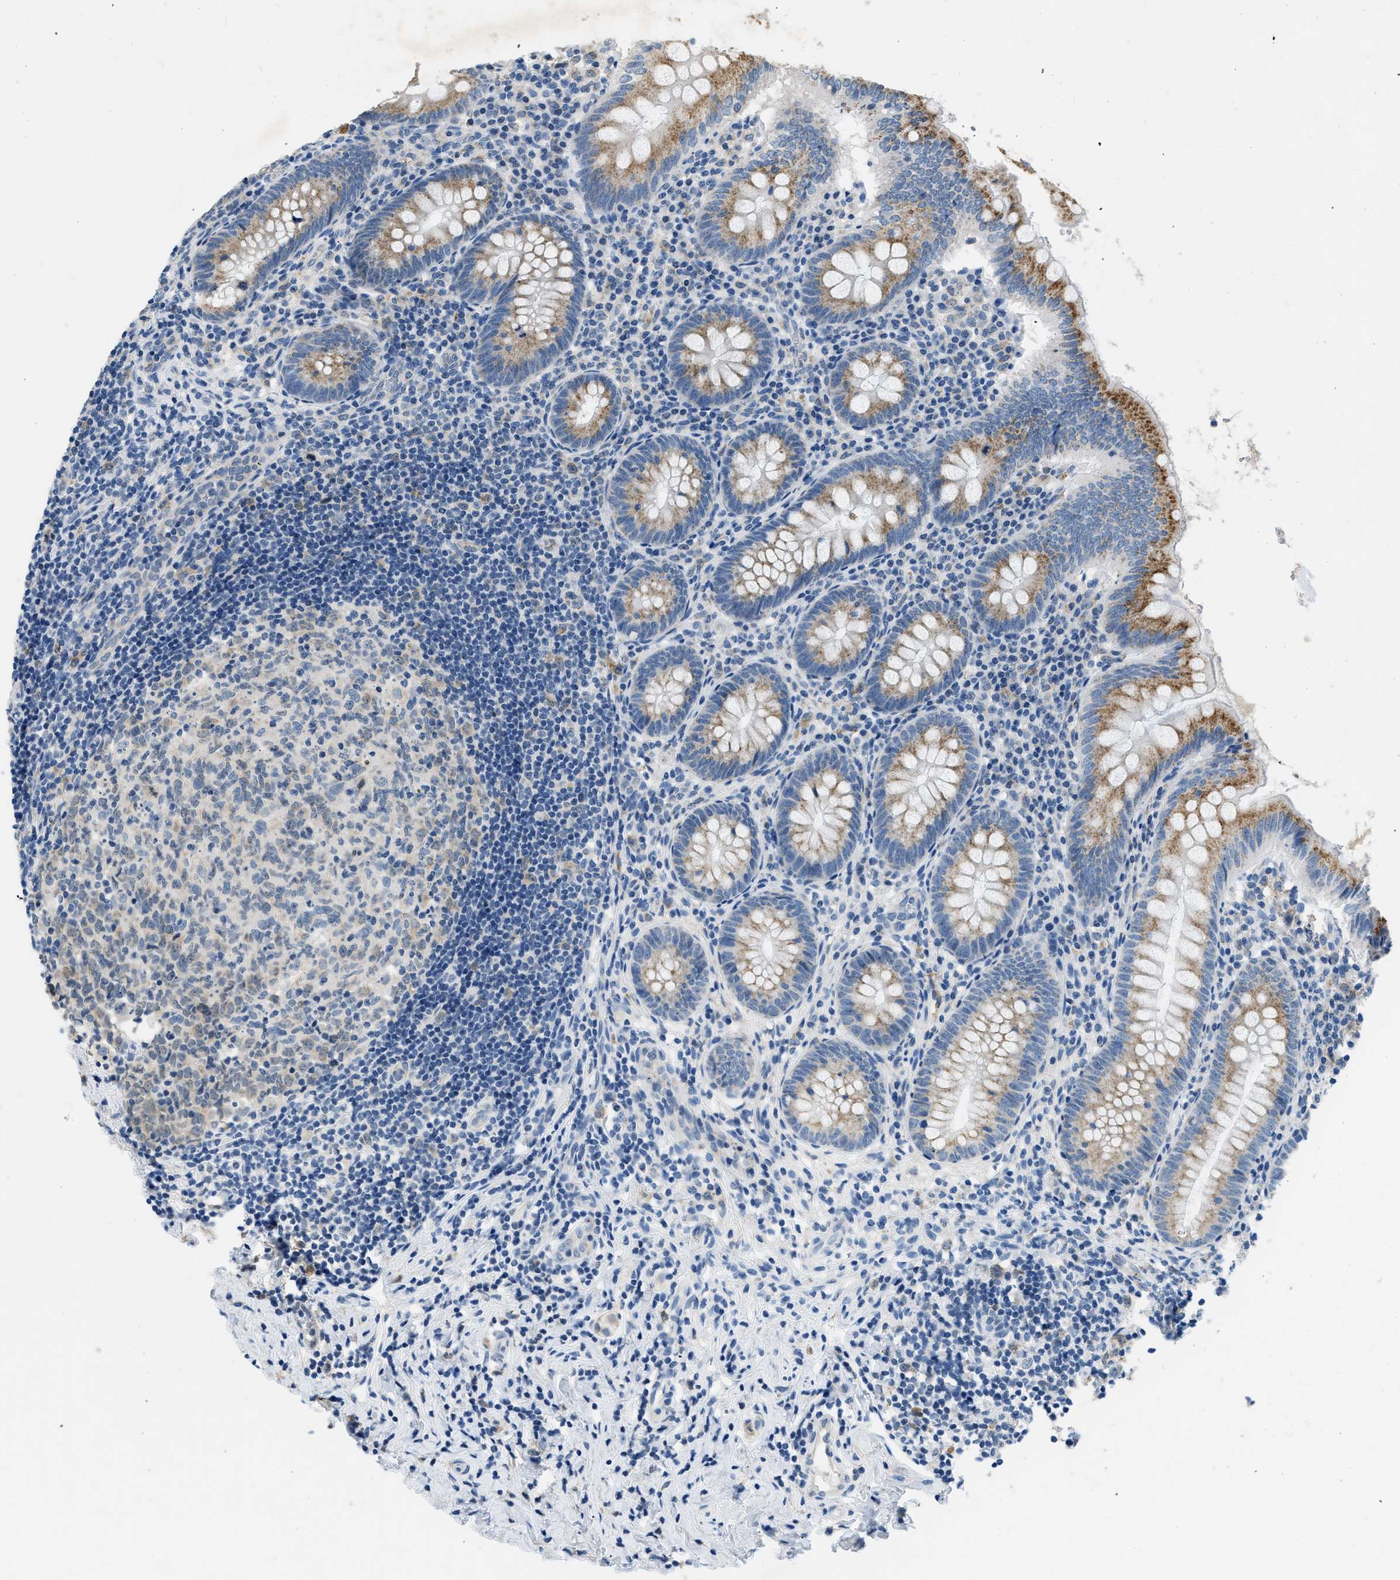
{"staining": {"intensity": "moderate", "quantity": ">75%", "location": "cytoplasmic/membranous"}, "tissue": "appendix", "cell_type": "Glandular cells", "image_type": "normal", "snomed": [{"axis": "morphology", "description": "Normal tissue, NOS"}, {"axis": "topography", "description": "Appendix"}], "caption": "IHC micrograph of normal appendix: appendix stained using immunohistochemistry displays medium levels of moderate protein expression localized specifically in the cytoplasmic/membranous of glandular cells, appearing as a cytoplasmic/membranous brown color.", "gene": "TOMM34", "patient": {"sex": "male", "age": 8}}